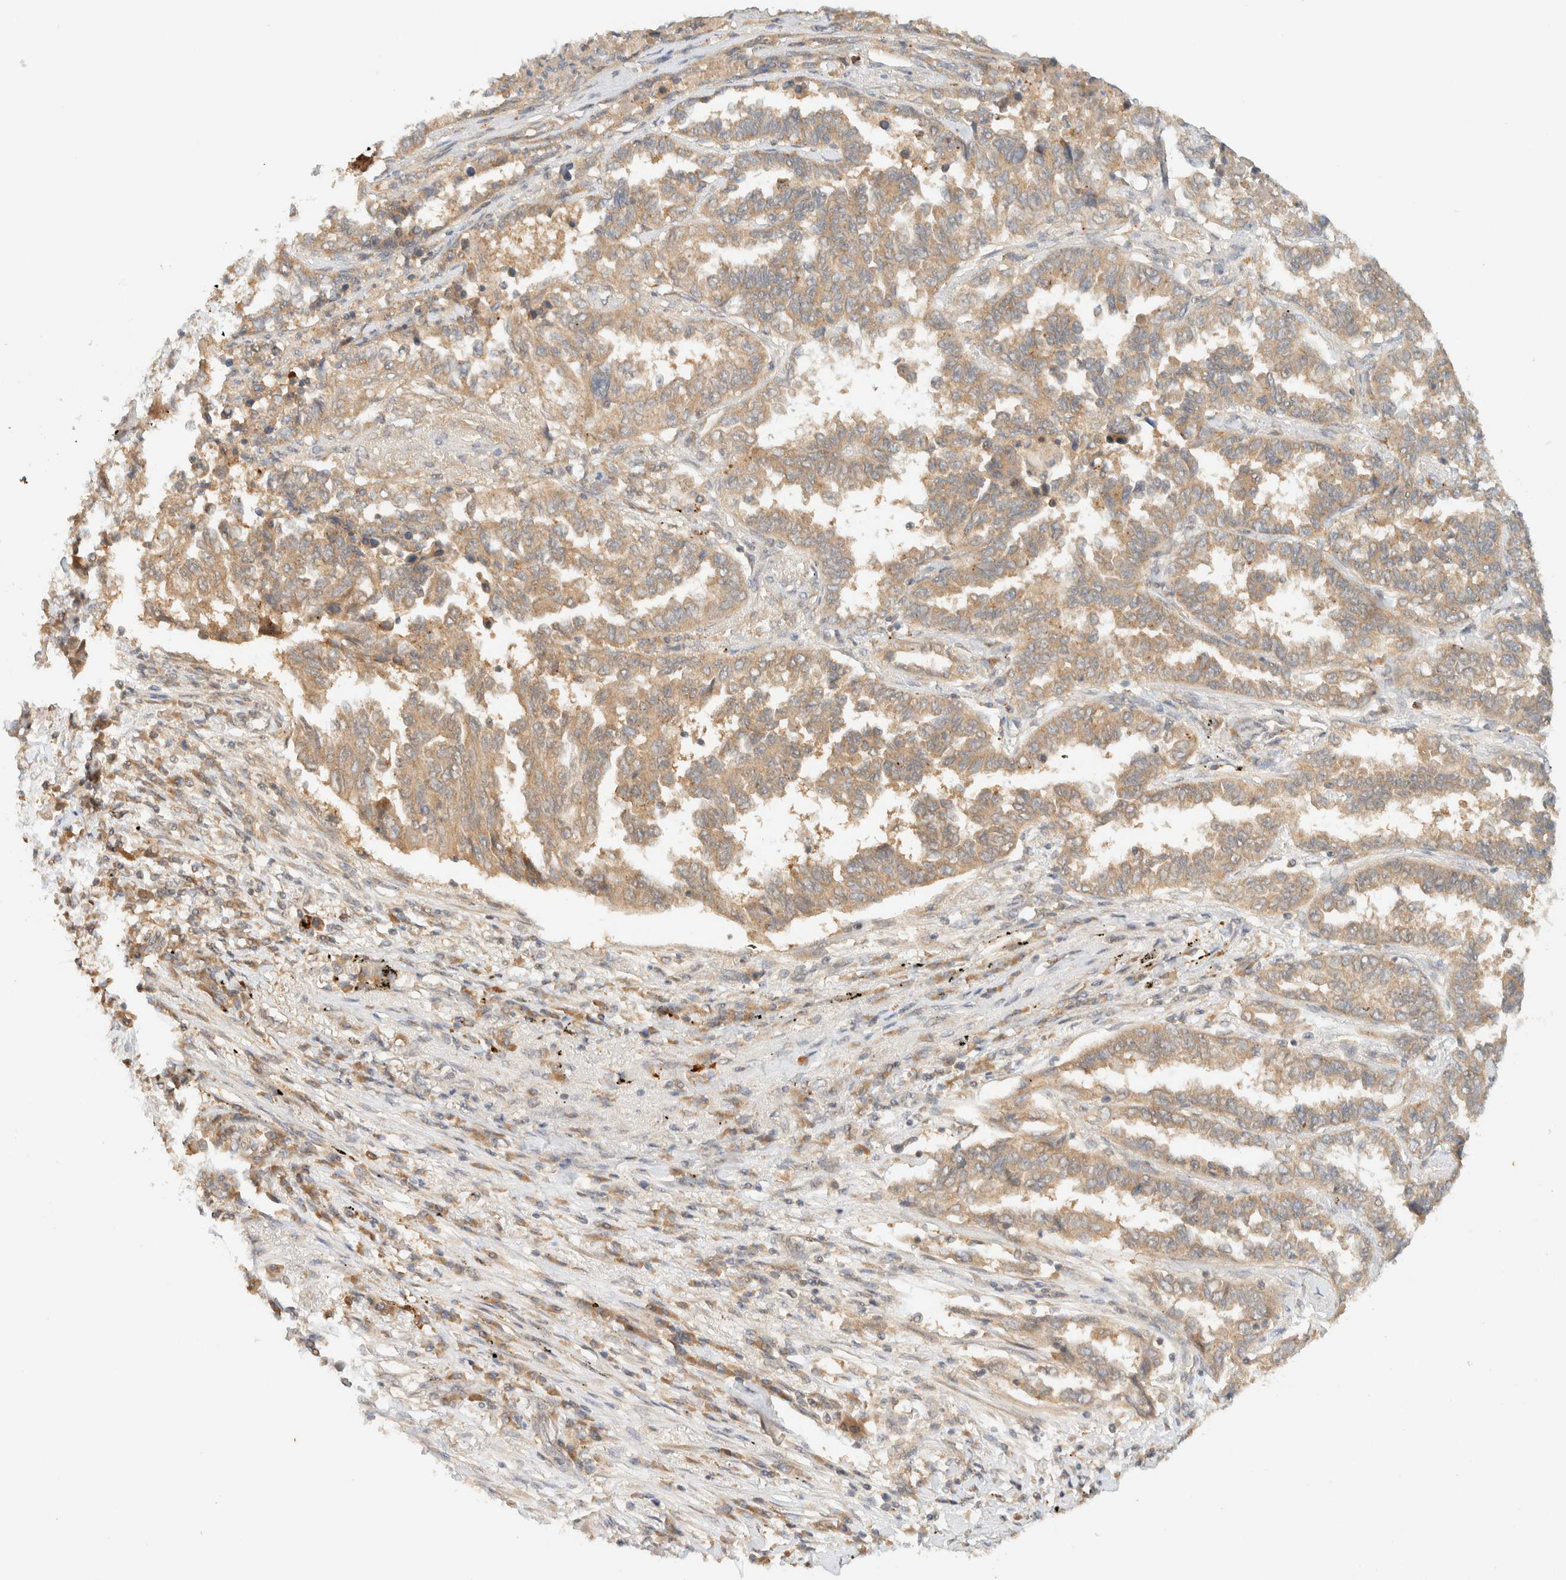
{"staining": {"intensity": "moderate", "quantity": ">75%", "location": "cytoplasmic/membranous"}, "tissue": "lung cancer", "cell_type": "Tumor cells", "image_type": "cancer", "snomed": [{"axis": "morphology", "description": "Adenocarcinoma, NOS"}, {"axis": "topography", "description": "Lung"}], "caption": "Tumor cells reveal medium levels of moderate cytoplasmic/membranous positivity in approximately >75% of cells in human lung cancer. The staining was performed using DAB (3,3'-diaminobenzidine), with brown indicating positive protein expression. Nuclei are stained blue with hematoxylin.", "gene": "ZBTB34", "patient": {"sex": "female", "age": 51}}